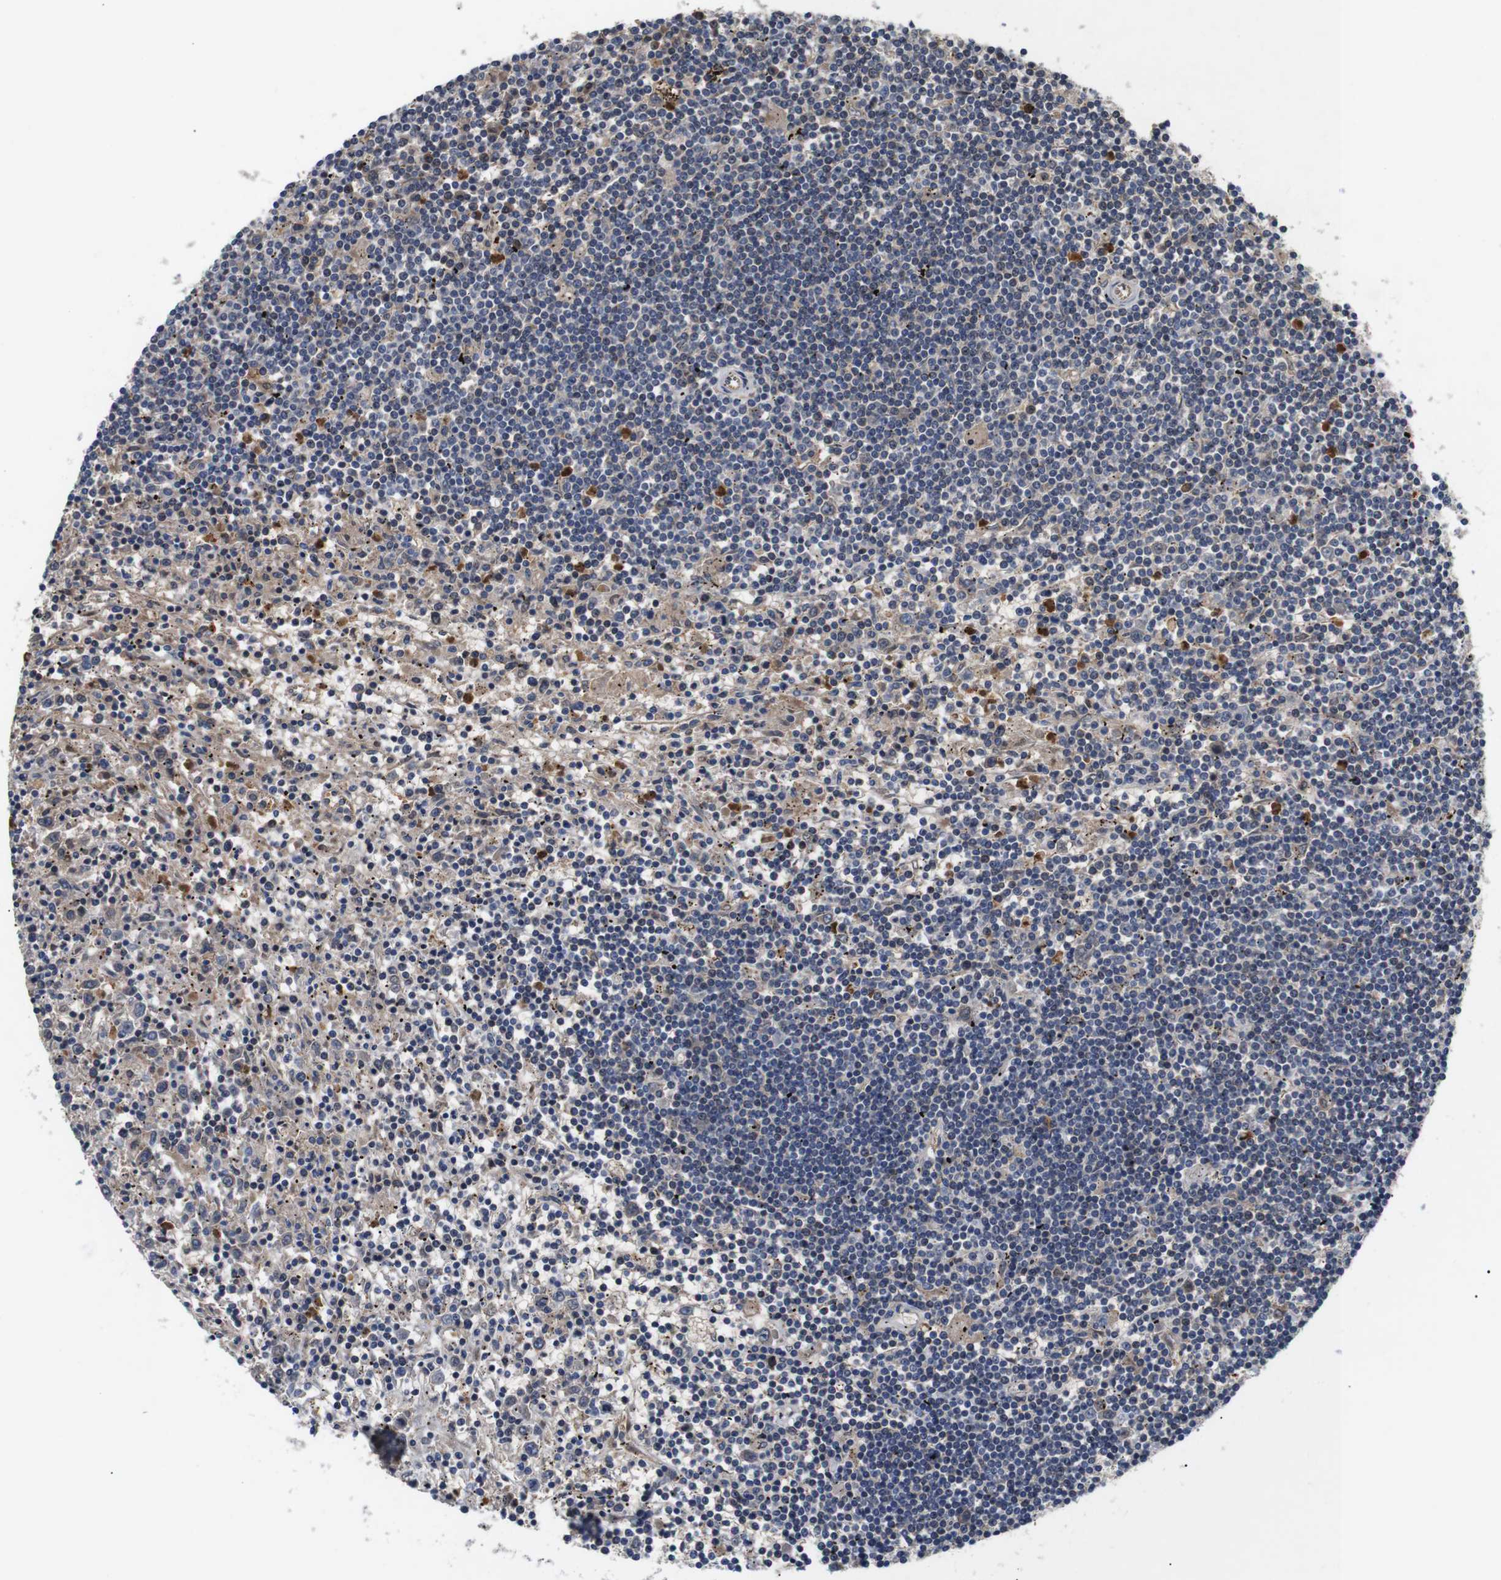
{"staining": {"intensity": "weak", "quantity": ">75%", "location": "cytoplasmic/membranous"}, "tissue": "lymphoma", "cell_type": "Tumor cells", "image_type": "cancer", "snomed": [{"axis": "morphology", "description": "Malignant lymphoma, non-Hodgkin's type, Low grade"}, {"axis": "topography", "description": "Spleen"}], "caption": "This micrograph demonstrates lymphoma stained with immunohistochemistry (IHC) to label a protein in brown. The cytoplasmic/membranous of tumor cells show weak positivity for the protein. Nuclei are counter-stained blue.", "gene": "DDR1", "patient": {"sex": "male", "age": 76}}